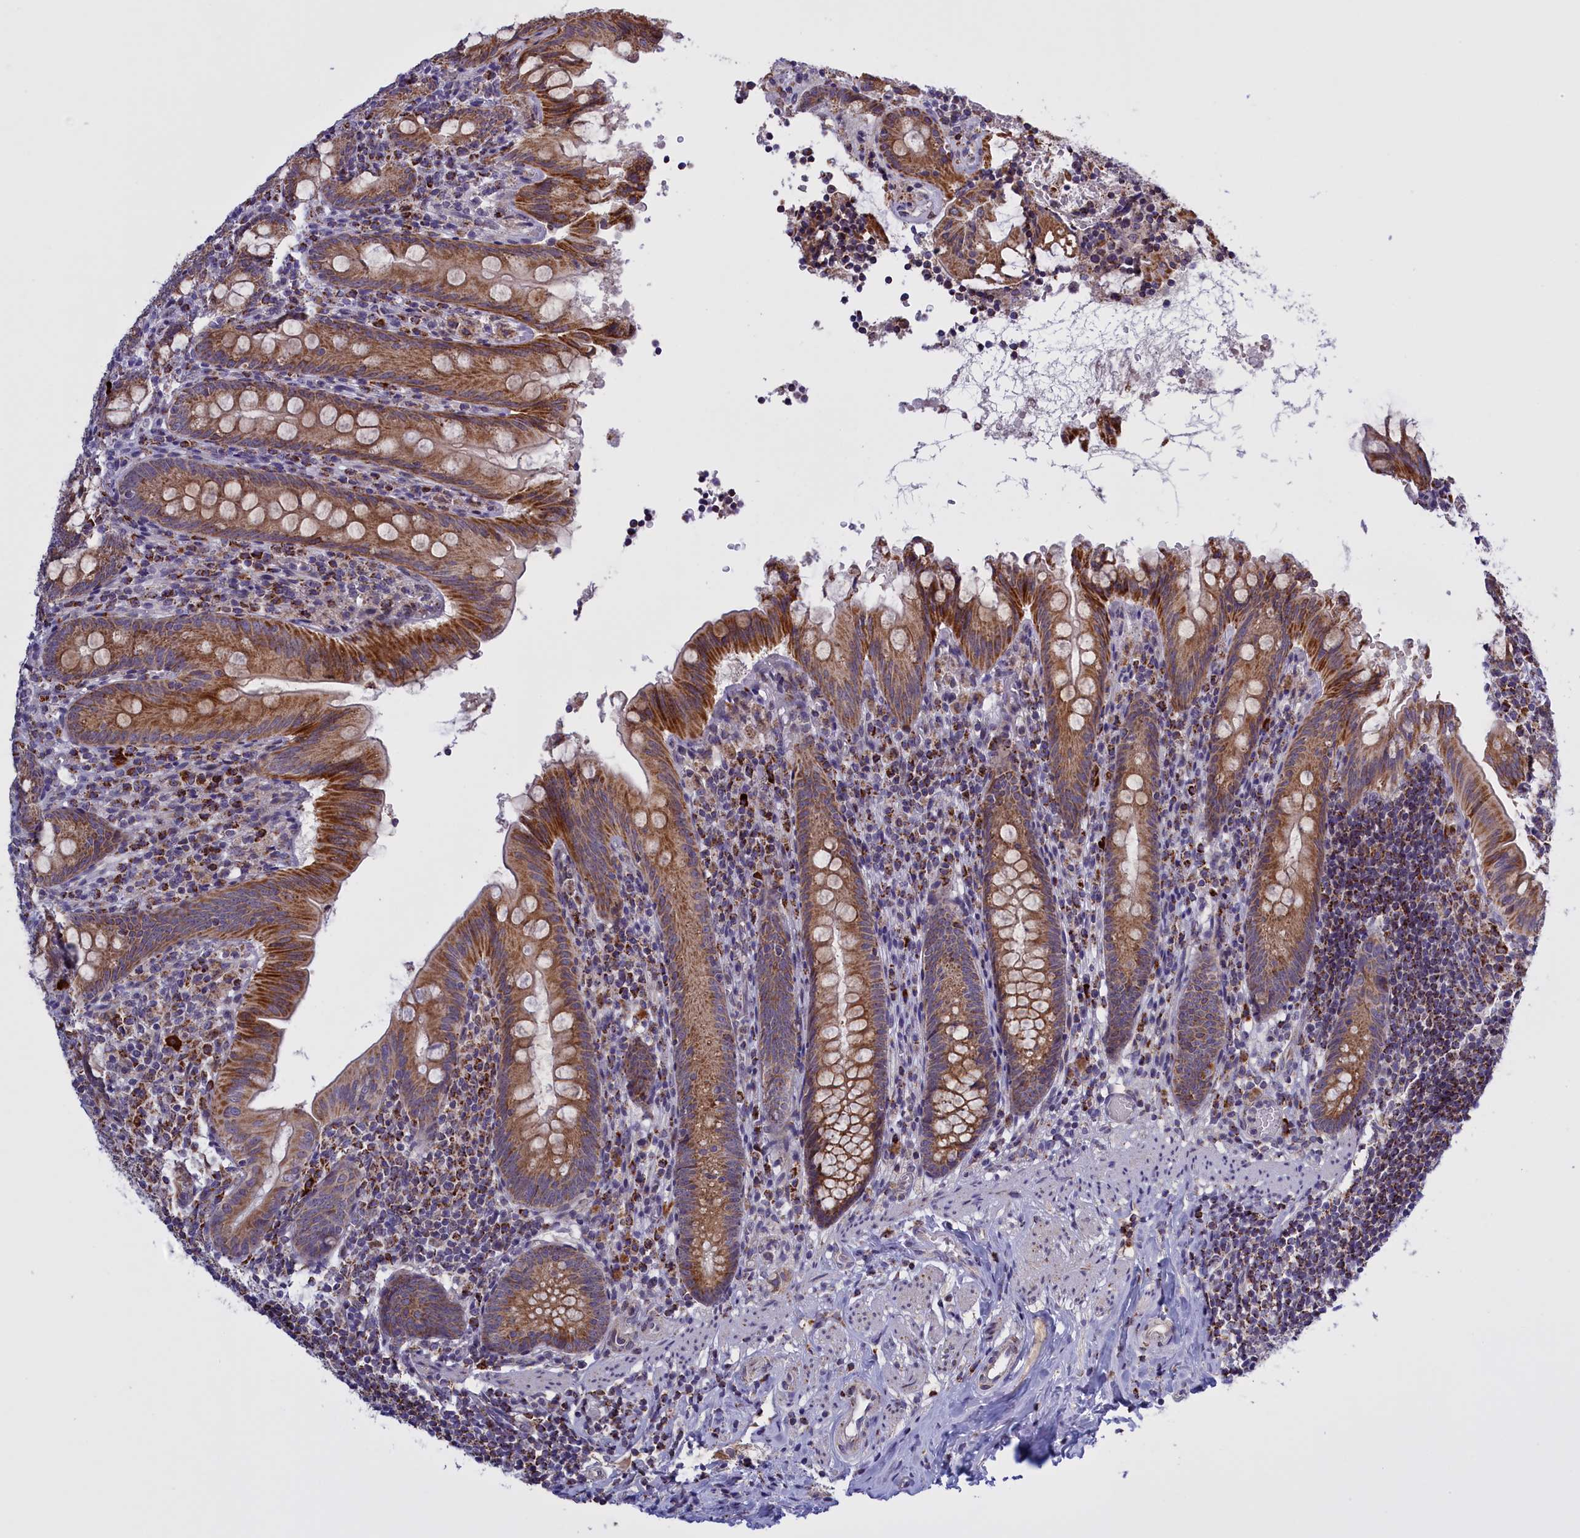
{"staining": {"intensity": "moderate", "quantity": ">75%", "location": "cytoplasmic/membranous"}, "tissue": "appendix", "cell_type": "Glandular cells", "image_type": "normal", "snomed": [{"axis": "morphology", "description": "Normal tissue, NOS"}, {"axis": "topography", "description": "Appendix"}], "caption": "Immunohistochemical staining of benign human appendix demonstrates moderate cytoplasmic/membranous protein positivity in approximately >75% of glandular cells.", "gene": "FAM149B1", "patient": {"sex": "male", "age": 55}}